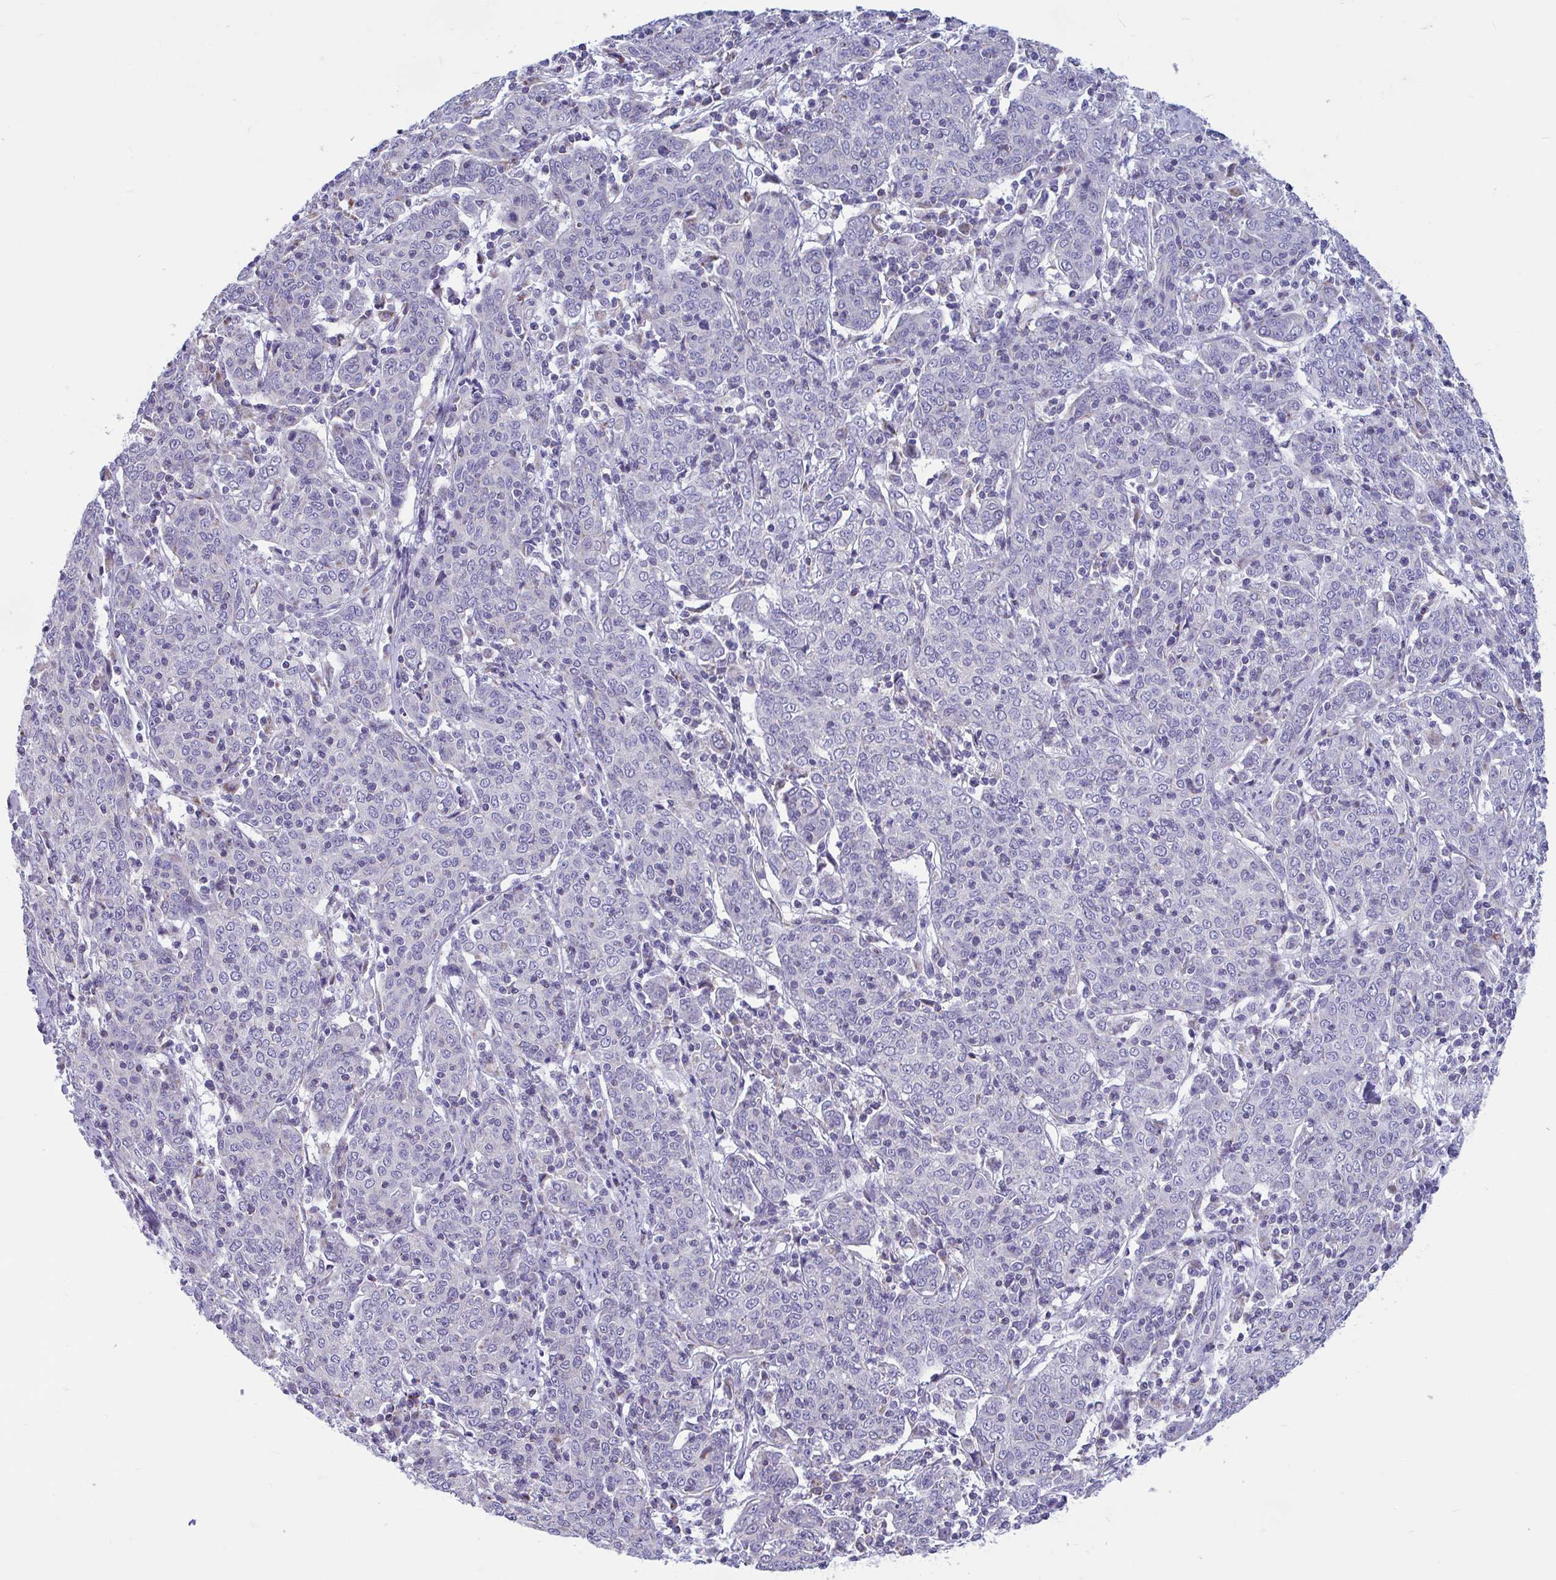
{"staining": {"intensity": "negative", "quantity": "none", "location": "none"}, "tissue": "cervical cancer", "cell_type": "Tumor cells", "image_type": "cancer", "snomed": [{"axis": "morphology", "description": "Squamous cell carcinoma, NOS"}, {"axis": "topography", "description": "Cervix"}], "caption": "Tumor cells are negative for protein expression in human cervical squamous cell carcinoma. (Brightfield microscopy of DAB (3,3'-diaminobenzidine) immunohistochemistry (IHC) at high magnification).", "gene": "OR13A1", "patient": {"sex": "female", "age": 67}}